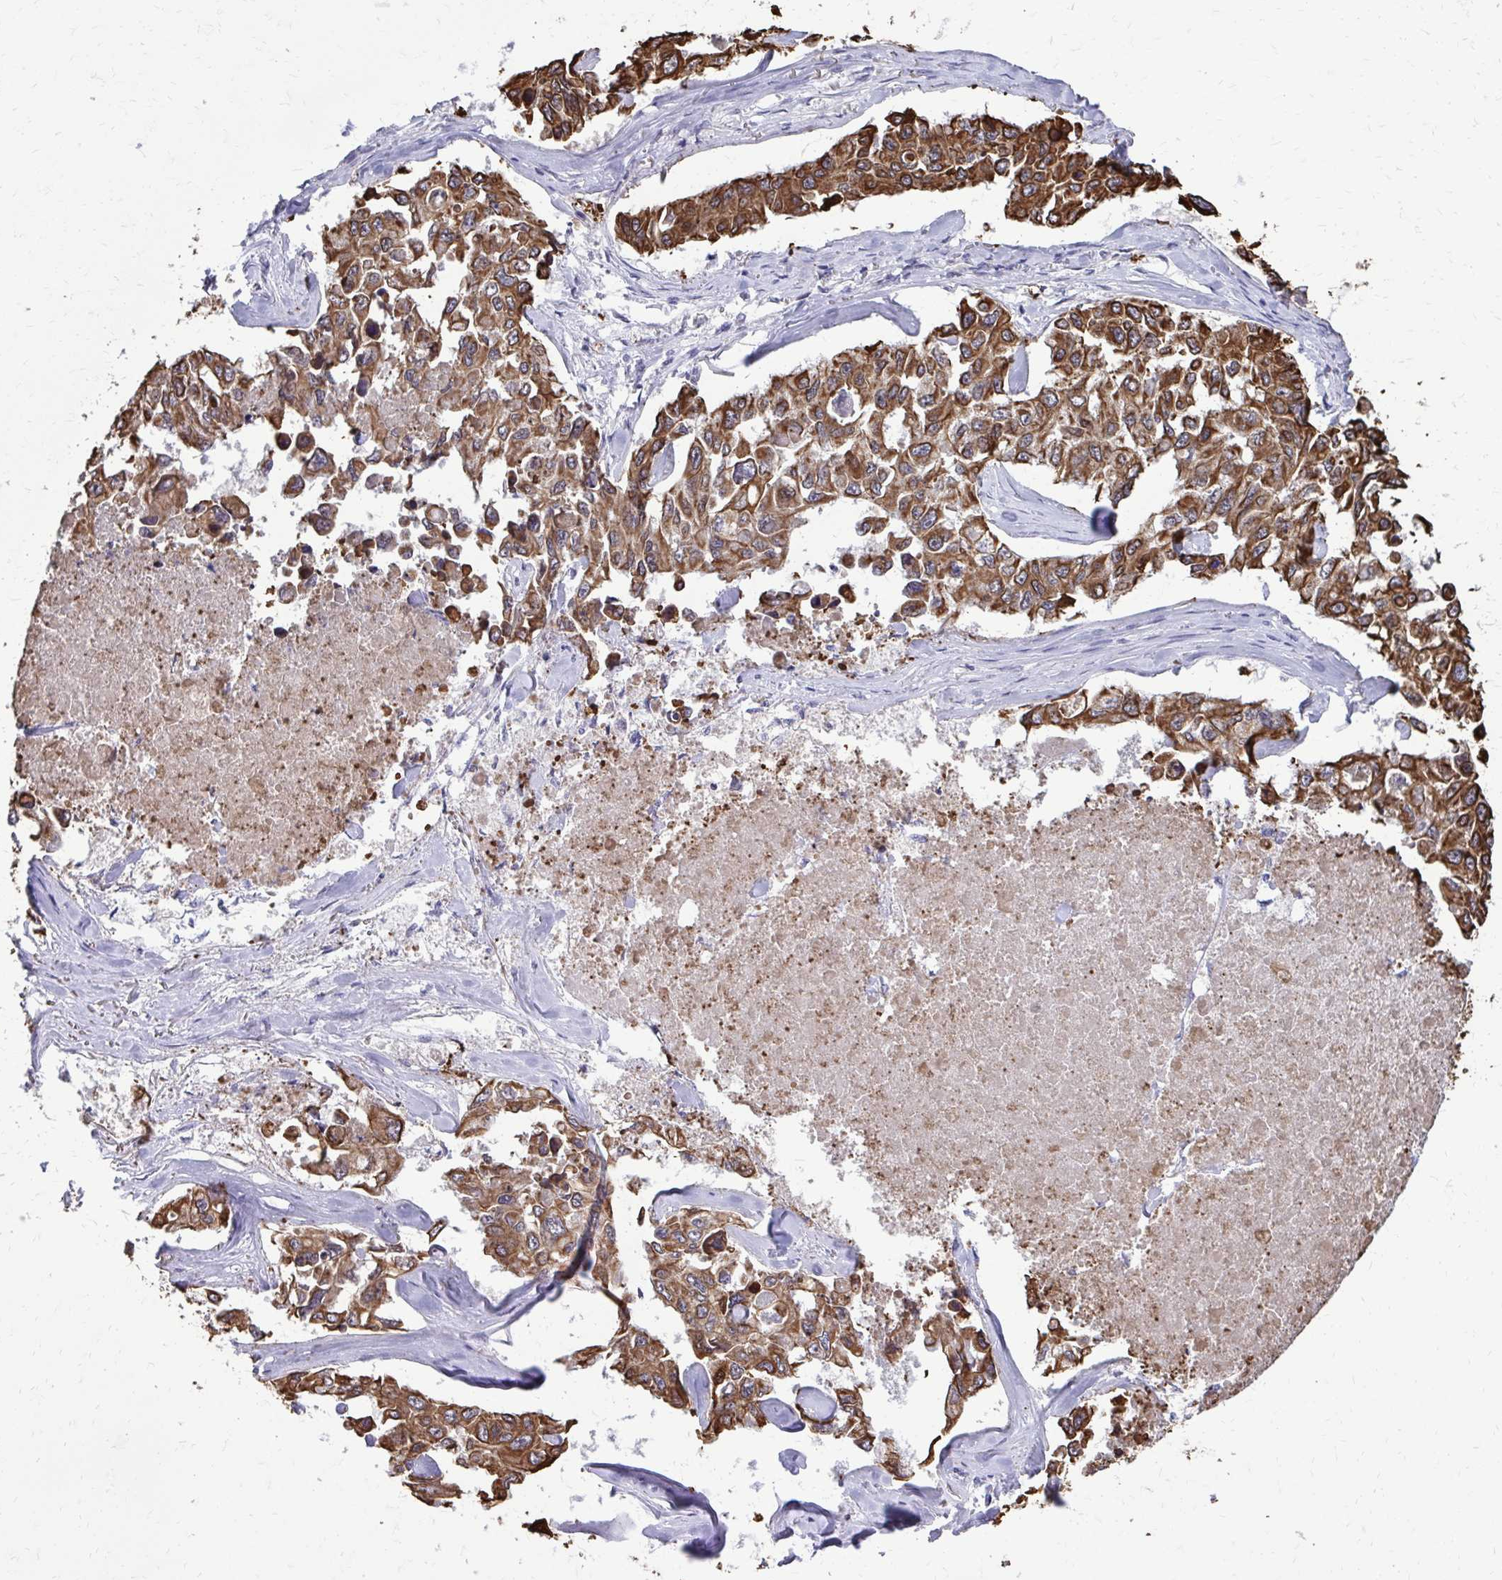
{"staining": {"intensity": "strong", "quantity": ">75%", "location": "cytoplasmic/membranous,nuclear"}, "tissue": "lung cancer", "cell_type": "Tumor cells", "image_type": "cancer", "snomed": [{"axis": "morphology", "description": "Adenocarcinoma, NOS"}, {"axis": "topography", "description": "Lung"}], "caption": "The immunohistochemical stain shows strong cytoplasmic/membranous and nuclear positivity in tumor cells of lung cancer tissue.", "gene": "ANKRD30B", "patient": {"sex": "male", "age": 64}}